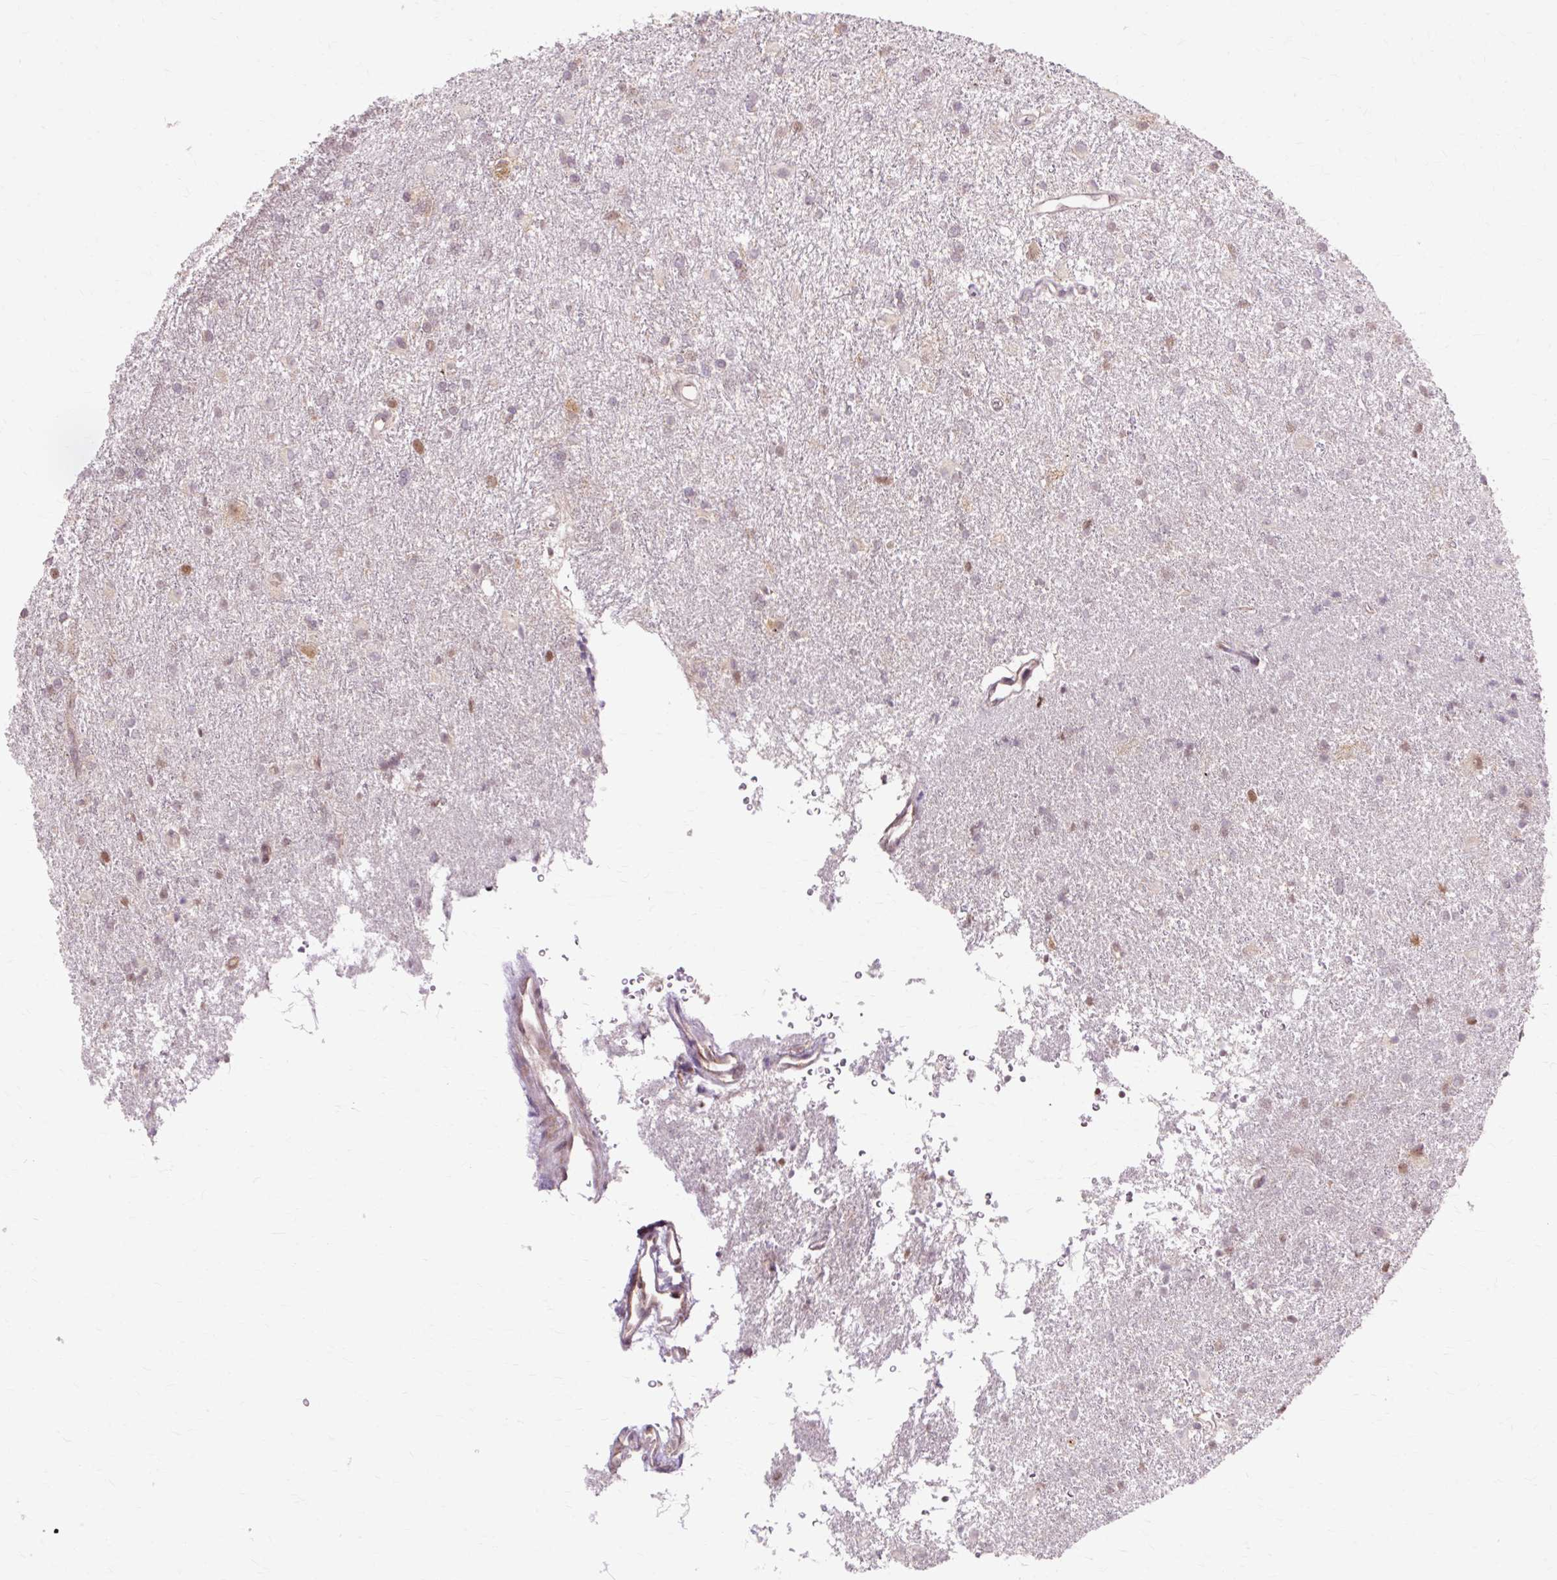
{"staining": {"intensity": "weak", "quantity": "<25%", "location": "cytoplasmic/membranous,nuclear"}, "tissue": "glioma", "cell_type": "Tumor cells", "image_type": "cancer", "snomed": [{"axis": "morphology", "description": "Glioma, malignant, High grade"}, {"axis": "topography", "description": "Brain"}], "caption": "IHC micrograph of high-grade glioma (malignant) stained for a protein (brown), which displays no positivity in tumor cells. (Brightfield microscopy of DAB immunohistochemistry (IHC) at high magnification).", "gene": "GEMIN2", "patient": {"sex": "female", "age": 50}}